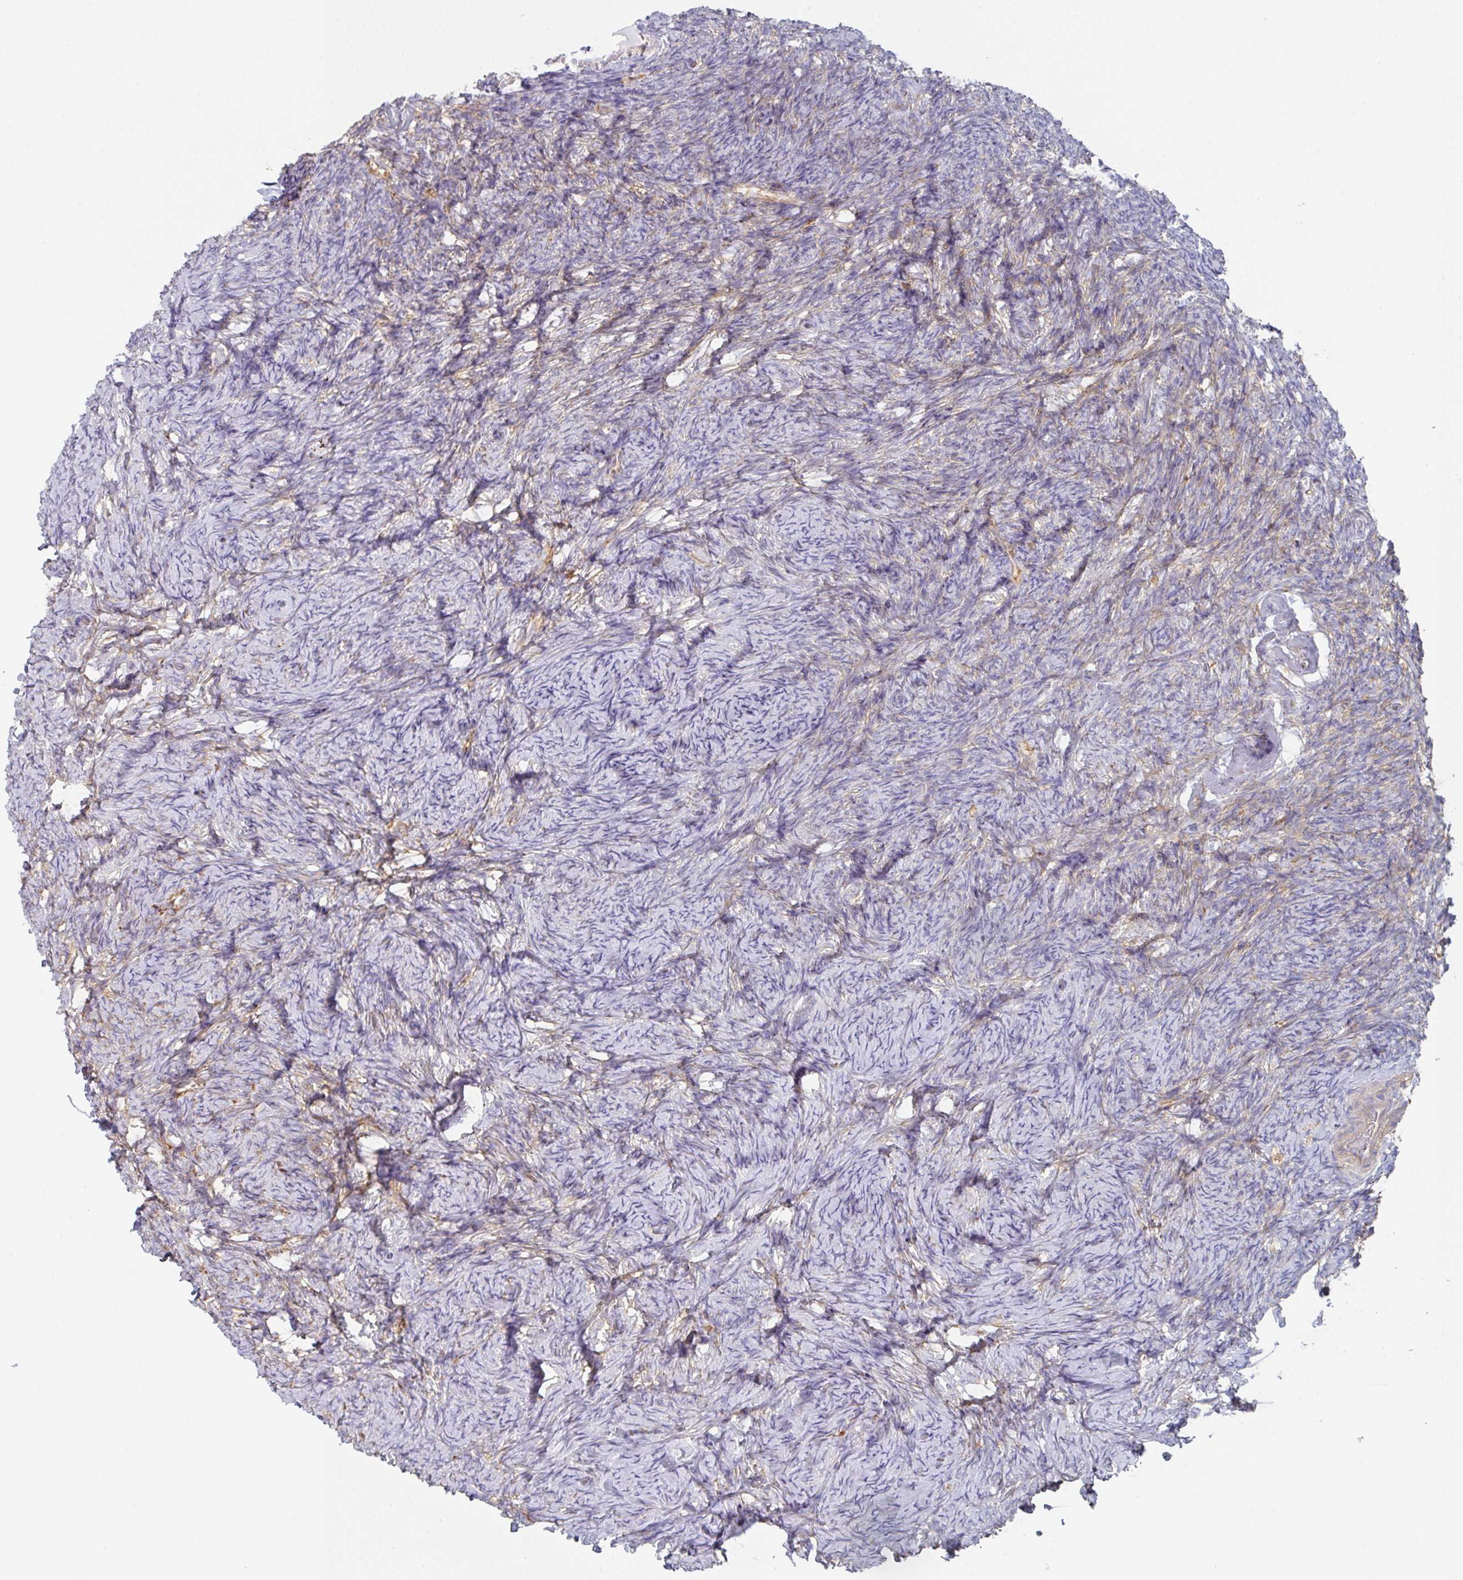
{"staining": {"intensity": "moderate", "quantity": "25%-75%", "location": "cytoplasmic/membranous"}, "tissue": "ovary", "cell_type": "Ovarian stroma cells", "image_type": "normal", "snomed": [{"axis": "morphology", "description": "Normal tissue, NOS"}, {"axis": "topography", "description": "Ovary"}], "caption": "Ovary was stained to show a protein in brown. There is medium levels of moderate cytoplasmic/membranous expression in approximately 25%-75% of ovarian stroma cells.", "gene": "AMPD2", "patient": {"sex": "female", "age": 34}}